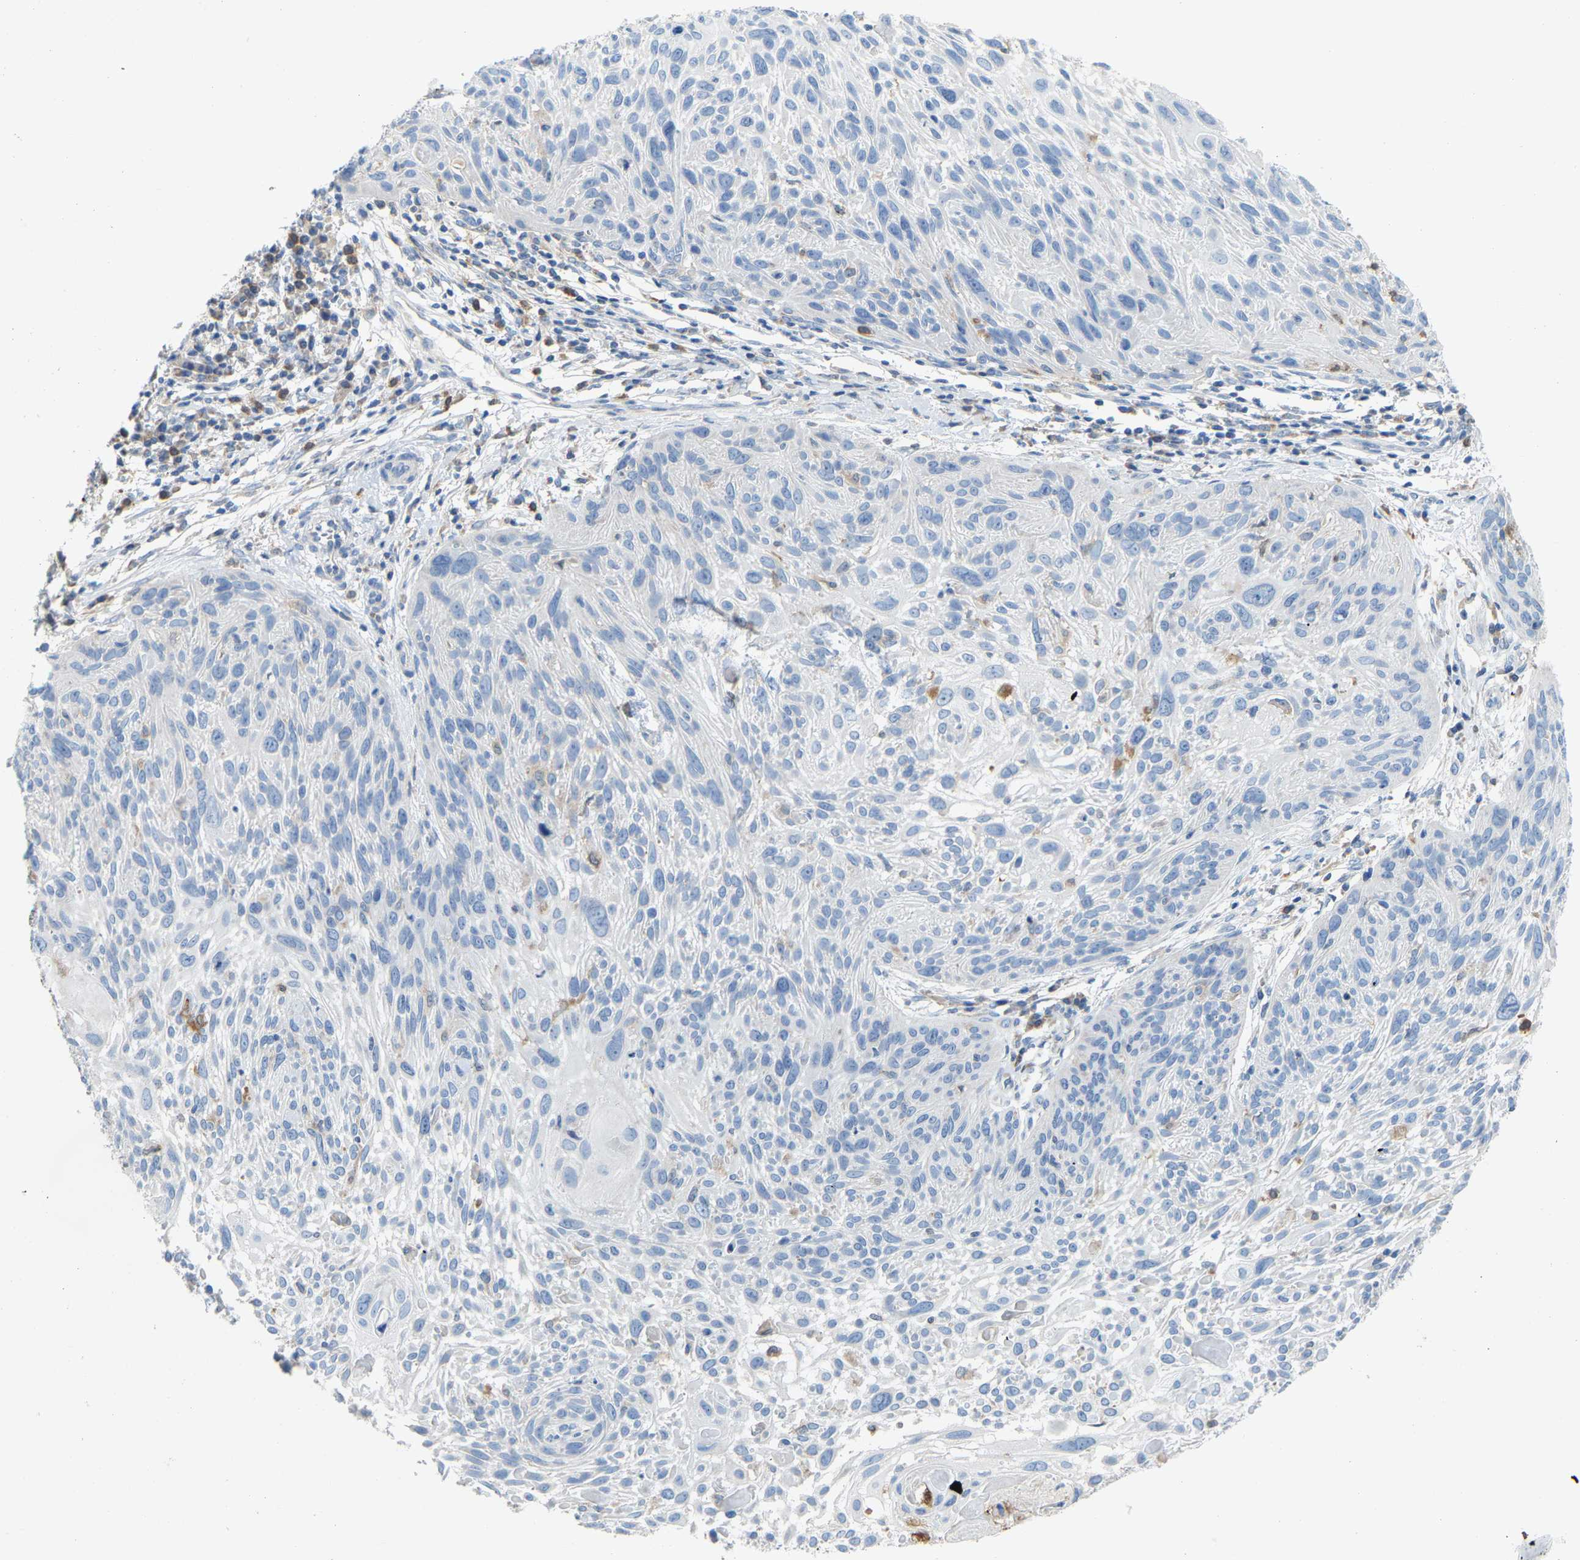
{"staining": {"intensity": "negative", "quantity": "none", "location": "none"}, "tissue": "cervical cancer", "cell_type": "Tumor cells", "image_type": "cancer", "snomed": [{"axis": "morphology", "description": "Squamous cell carcinoma, NOS"}, {"axis": "topography", "description": "Cervix"}], "caption": "Human cervical cancer stained for a protein using IHC shows no staining in tumor cells.", "gene": "CROT", "patient": {"sex": "female", "age": 51}}